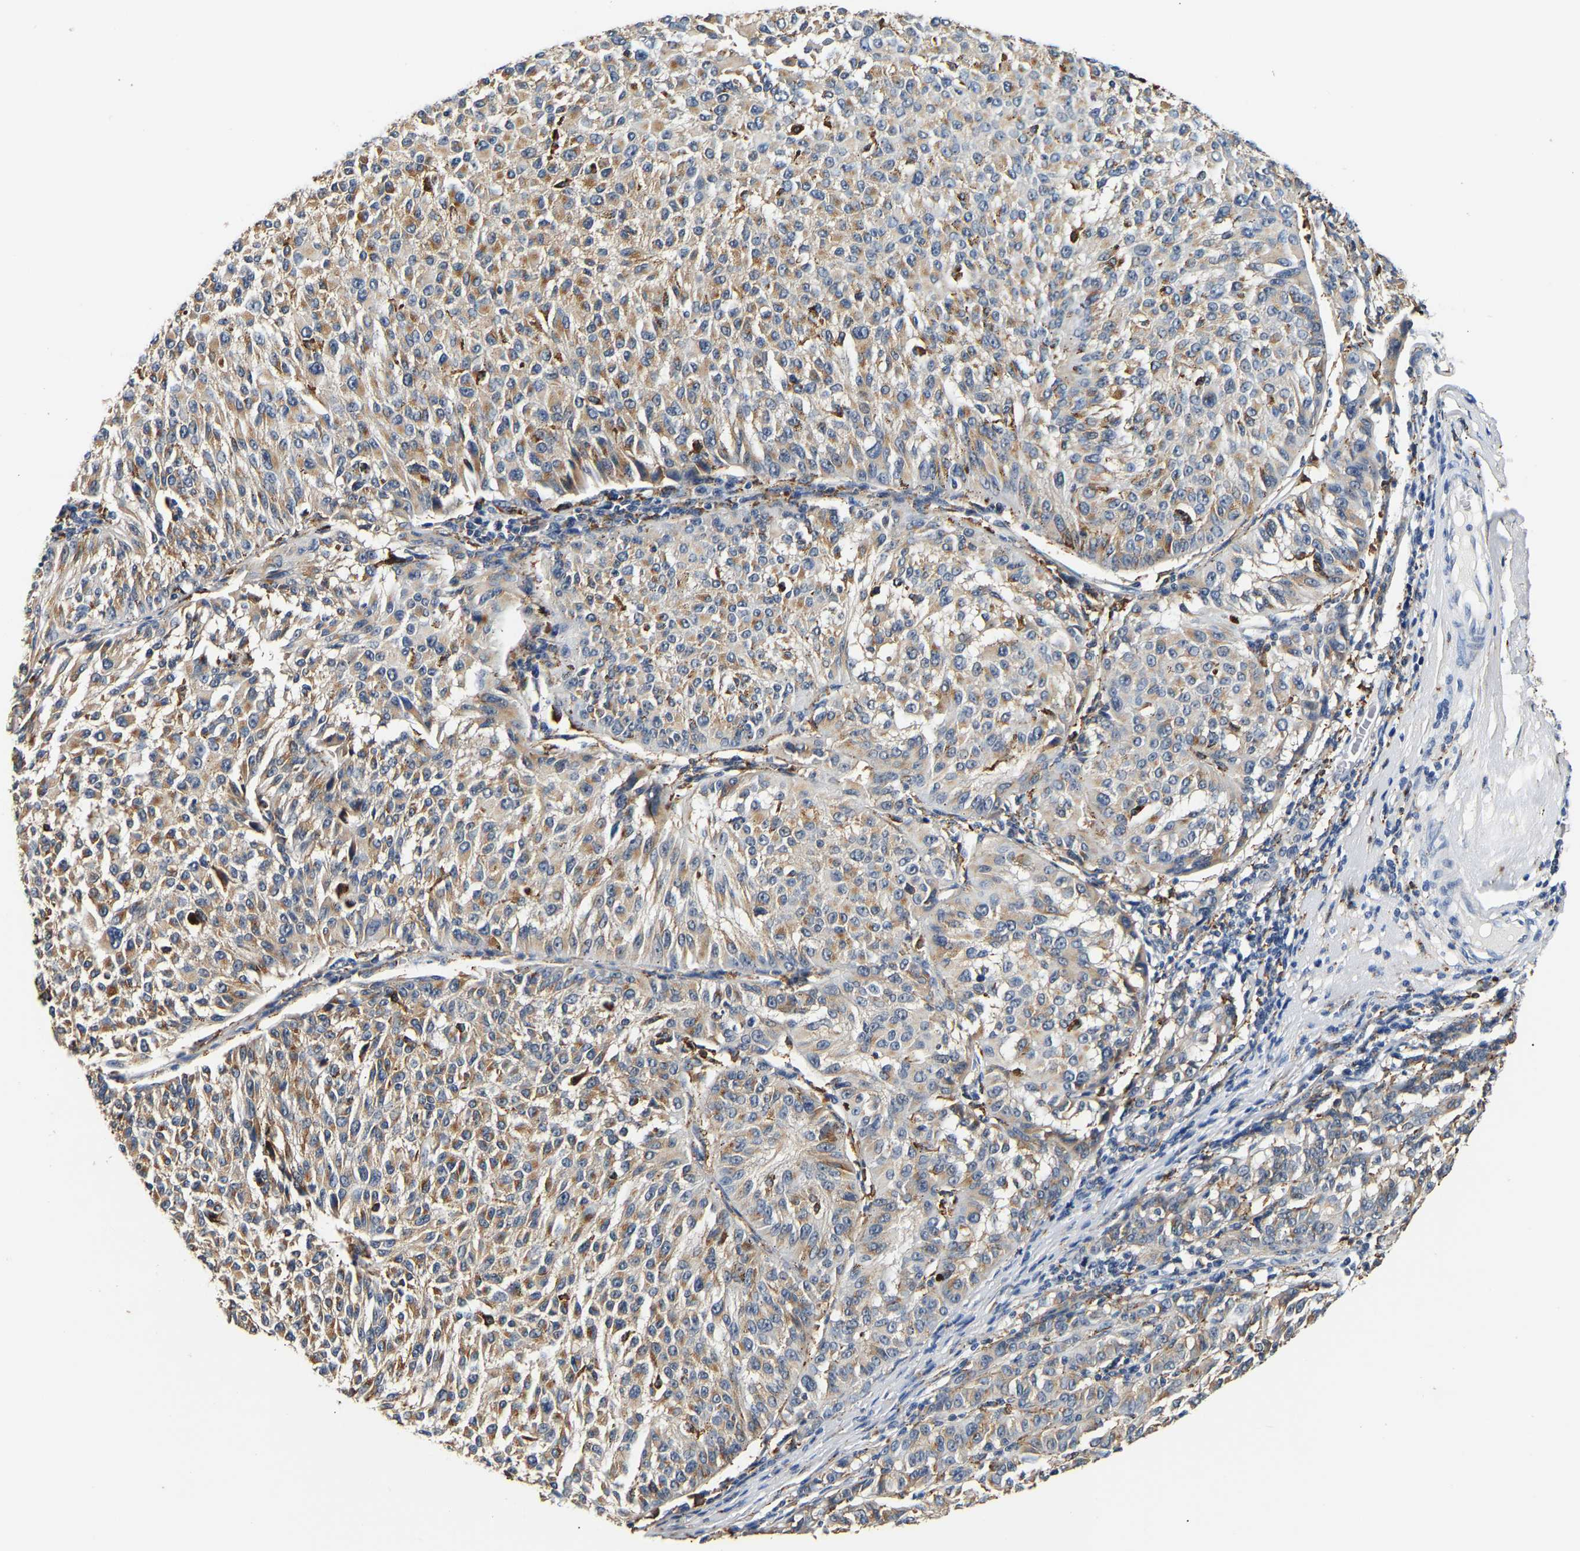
{"staining": {"intensity": "moderate", "quantity": "25%-75%", "location": "cytoplasmic/membranous"}, "tissue": "melanoma", "cell_type": "Tumor cells", "image_type": "cancer", "snomed": [{"axis": "morphology", "description": "Malignant melanoma, NOS"}, {"axis": "topography", "description": "Skin"}], "caption": "A brown stain highlights moderate cytoplasmic/membranous positivity of a protein in human melanoma tumor cells. (Brightfield microscopy of DAB IHC at high magnification).", "gene": "SMU1", "patient": {"sex": "female", "age": 72}}